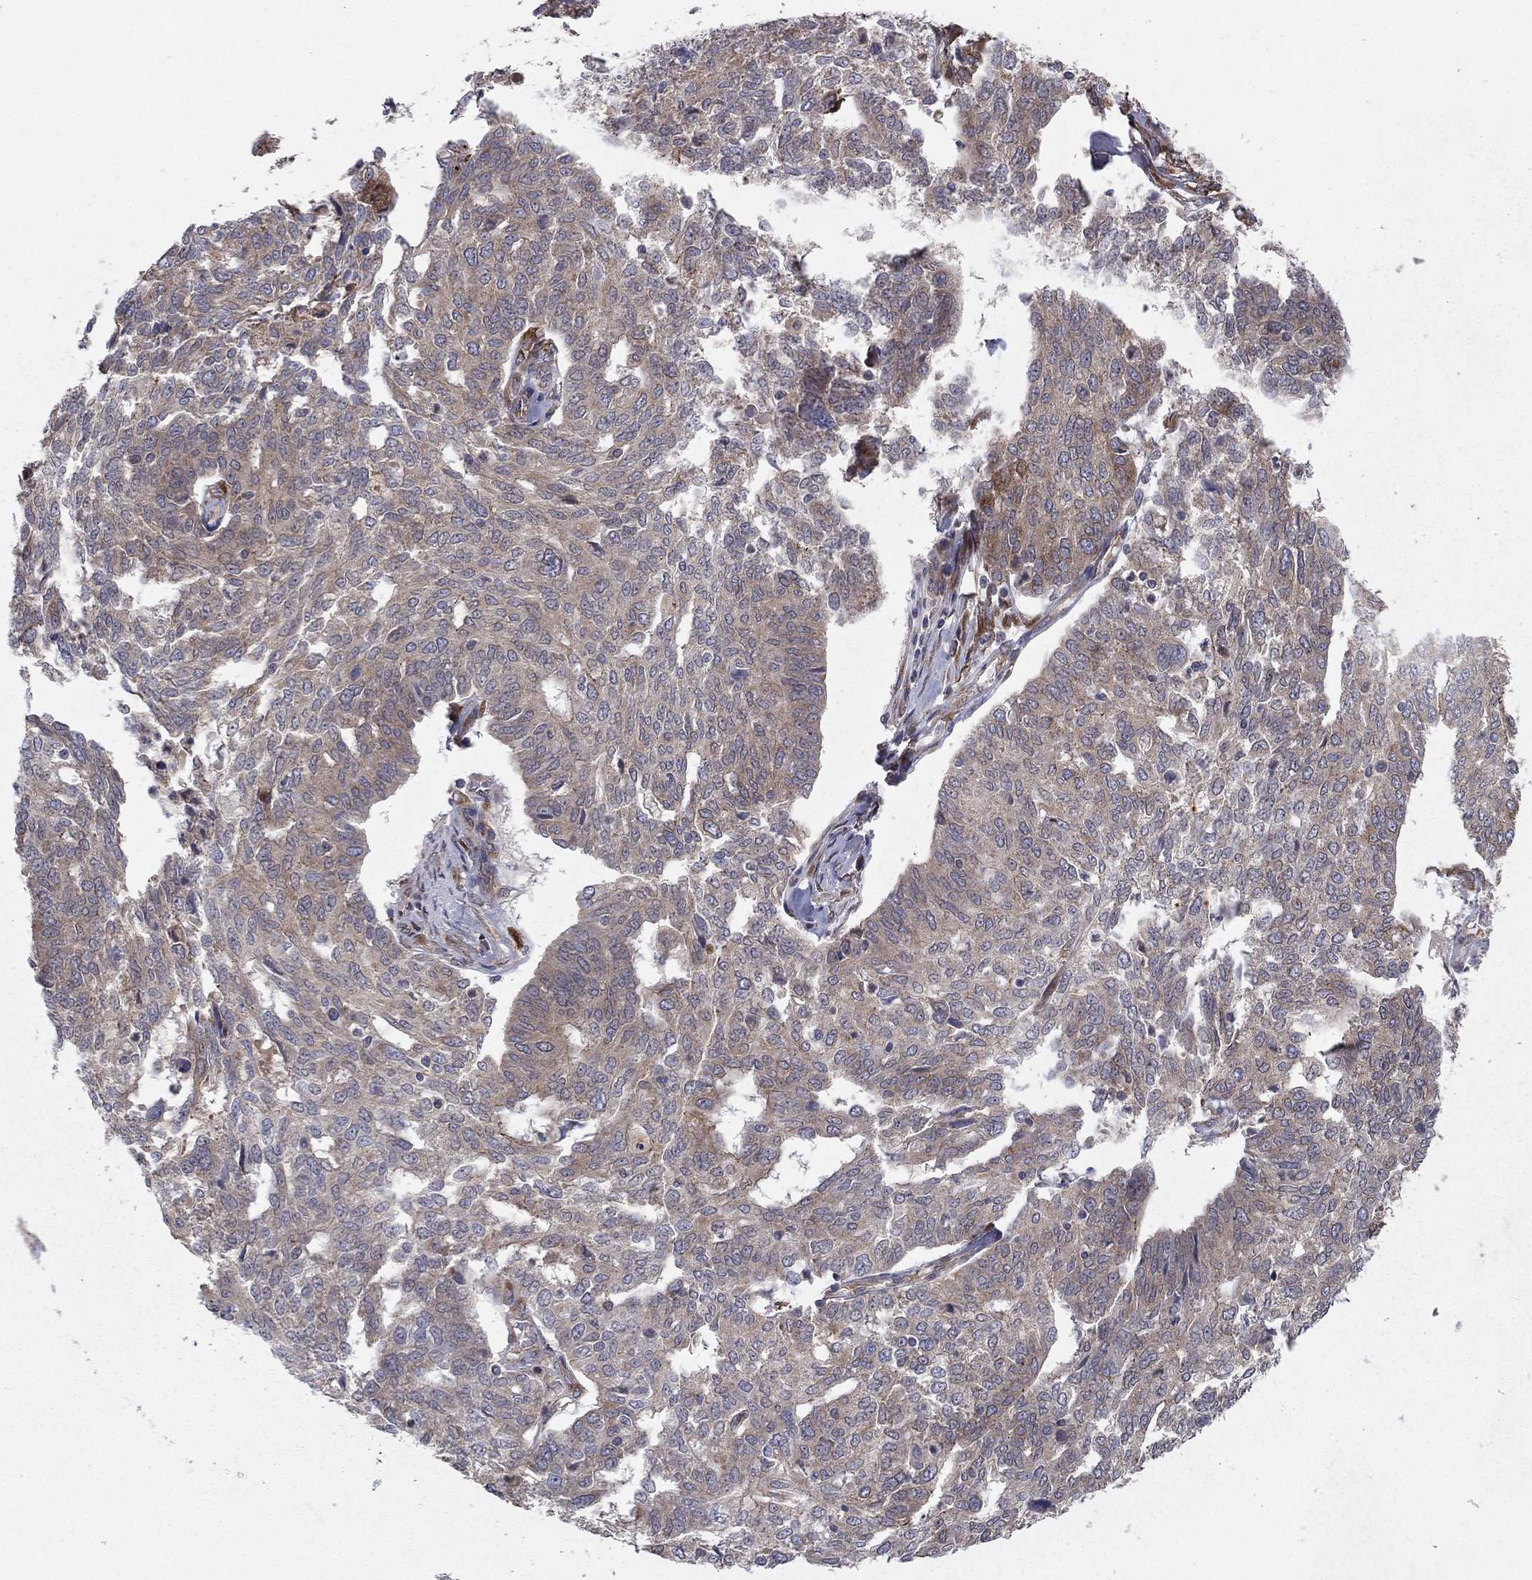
{"staining": {"intensity": "weak", "quantity": "25%-75%", "location": "cytoplasmic/membranous"}, "tissue": "ovarian cancer", "cell_type": "Tumor cells", "image_type": "cancer", "snomed": [{"axis": "morphology", "description": "Cystadenocarcinoma, serous, NOS"}, {"axis": "topography", "description": "Ovary"}], "caption": "Weak cytoplasmic/membranous positivity is present in approximately 25%-75% of tumor cells in ovarian cancer. The protein of interest is shown in brown color, while the nuclei are stained blue.", "gene": "YIF1A", "patient": {"sex": "female", "age": 67}}